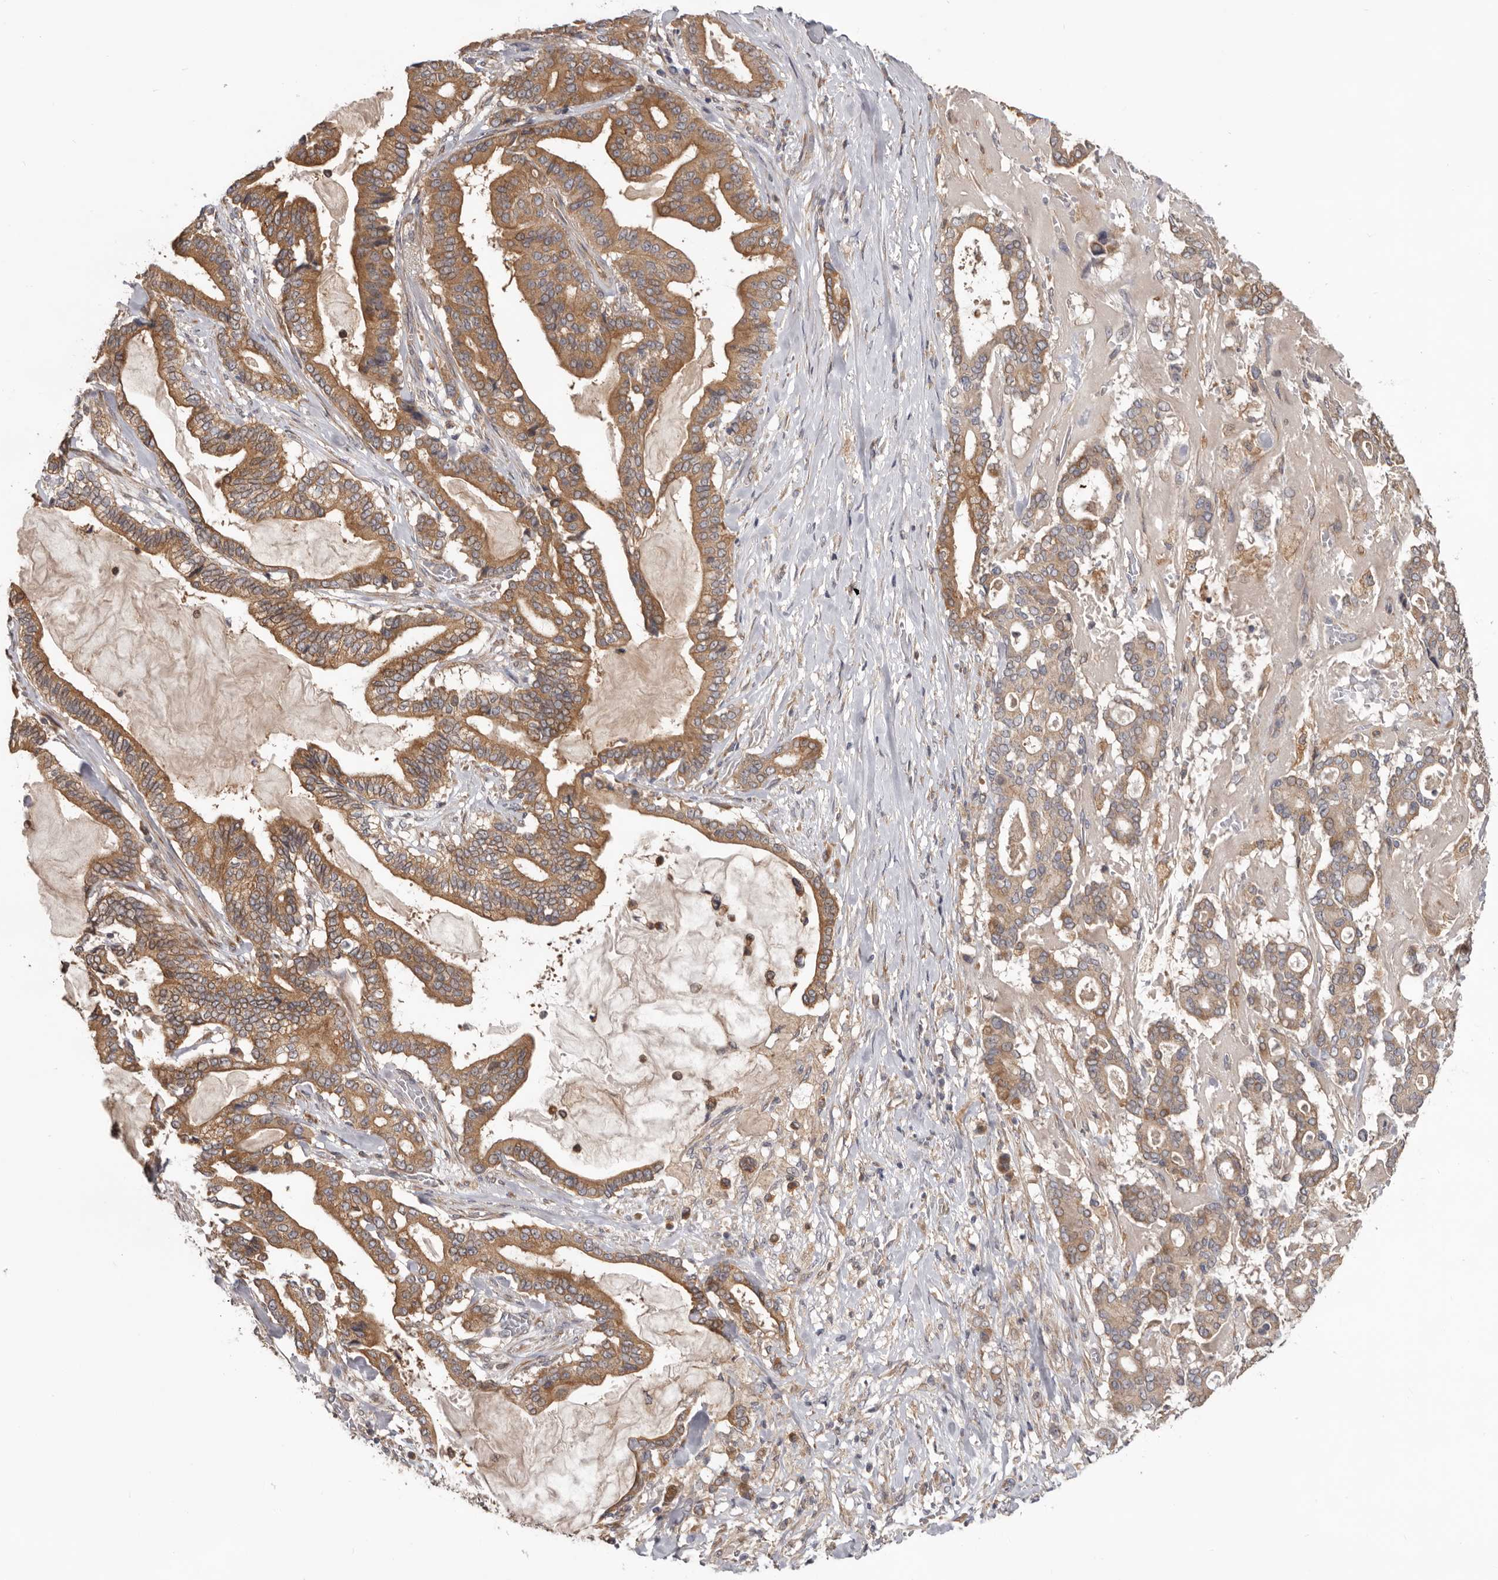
{"staining": {"intensity": "moderate", "quantity": ">75%", "location": "cytoplasmic/membranous"}, "tissue": "pancreatic cancer", "cell_type": "Tumor cells", "image_type": "cancer", "snomed": [{"axis": "morphology", "description": "Adenocarcinoma, NOS"}, {"axis": "topography", "description": "Pancreas"}], "caption": "Immunohistochemistry (IHC) staining of pancreatic adenocarcinoma, which exhibits medium levels of moderate cytoplasmic/membranous staining in about >75% of tumor cells indicating moderate cytoplasmic/membranous protein positivity. The staining was performed using DAB (brown) for protein detection and nuclei were counterstained in hematoxylin (blue).", "gene": "HINT3", "patient": {"sex": "male", "age": 63}}